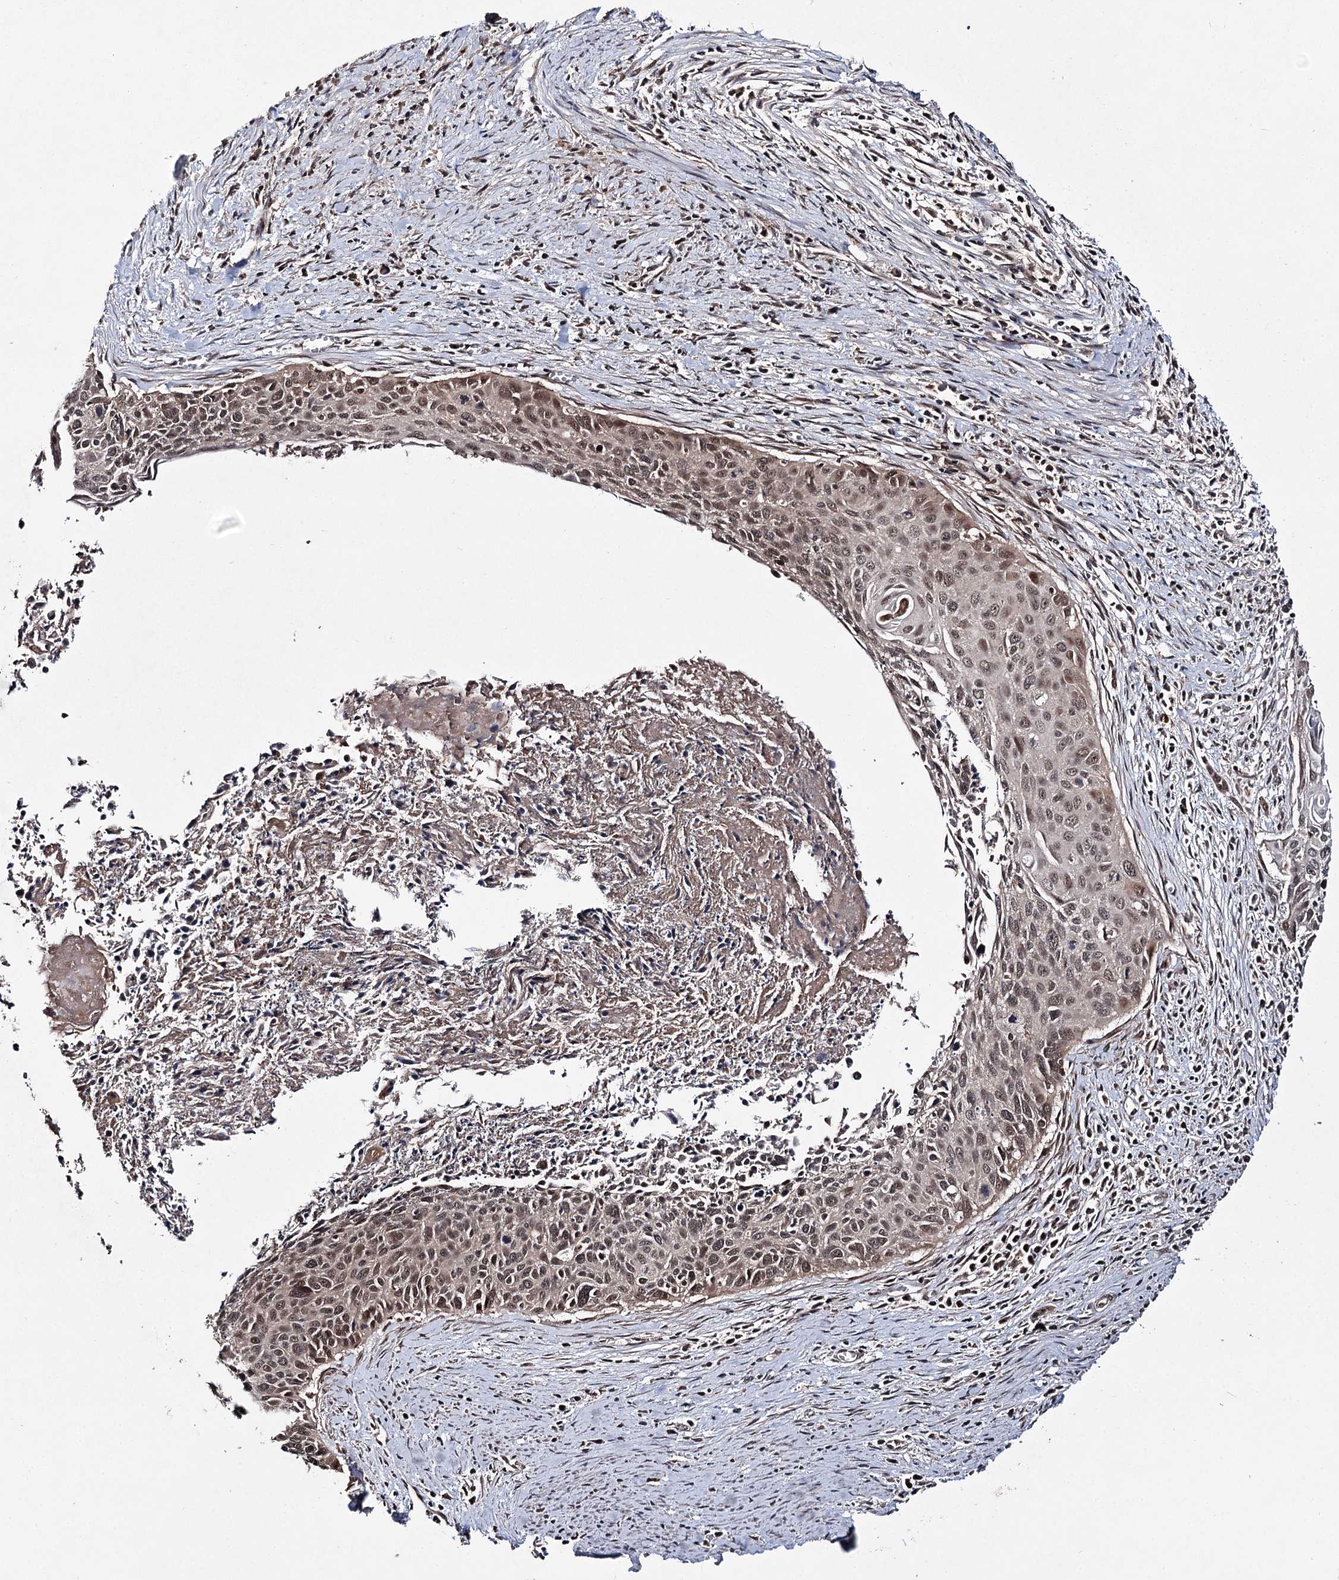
{"staining": {"intensity": "weak", "quantity": "25%-75%", "location": "cytoplasmic/membranous,nuclear"}, "tissue": "cervical cancer", "cell_type": "Tumor cells", "image_type": "cancer", "snomed": [{"axis": "morphology", "description": "Squamous cell carcinoma, NOS"}, {"axis": "topography", "description": "Cervix"}], "caption": "Cervical squamous cell carcinoma was stained to show a protein in brown. There is low levels of weak cytoplasmic/membranous and nuclear staining in approximately 25%-75% of tumor cells.", "gene": "FAM53B", "patient": {"sex": "female", "age": 55}}